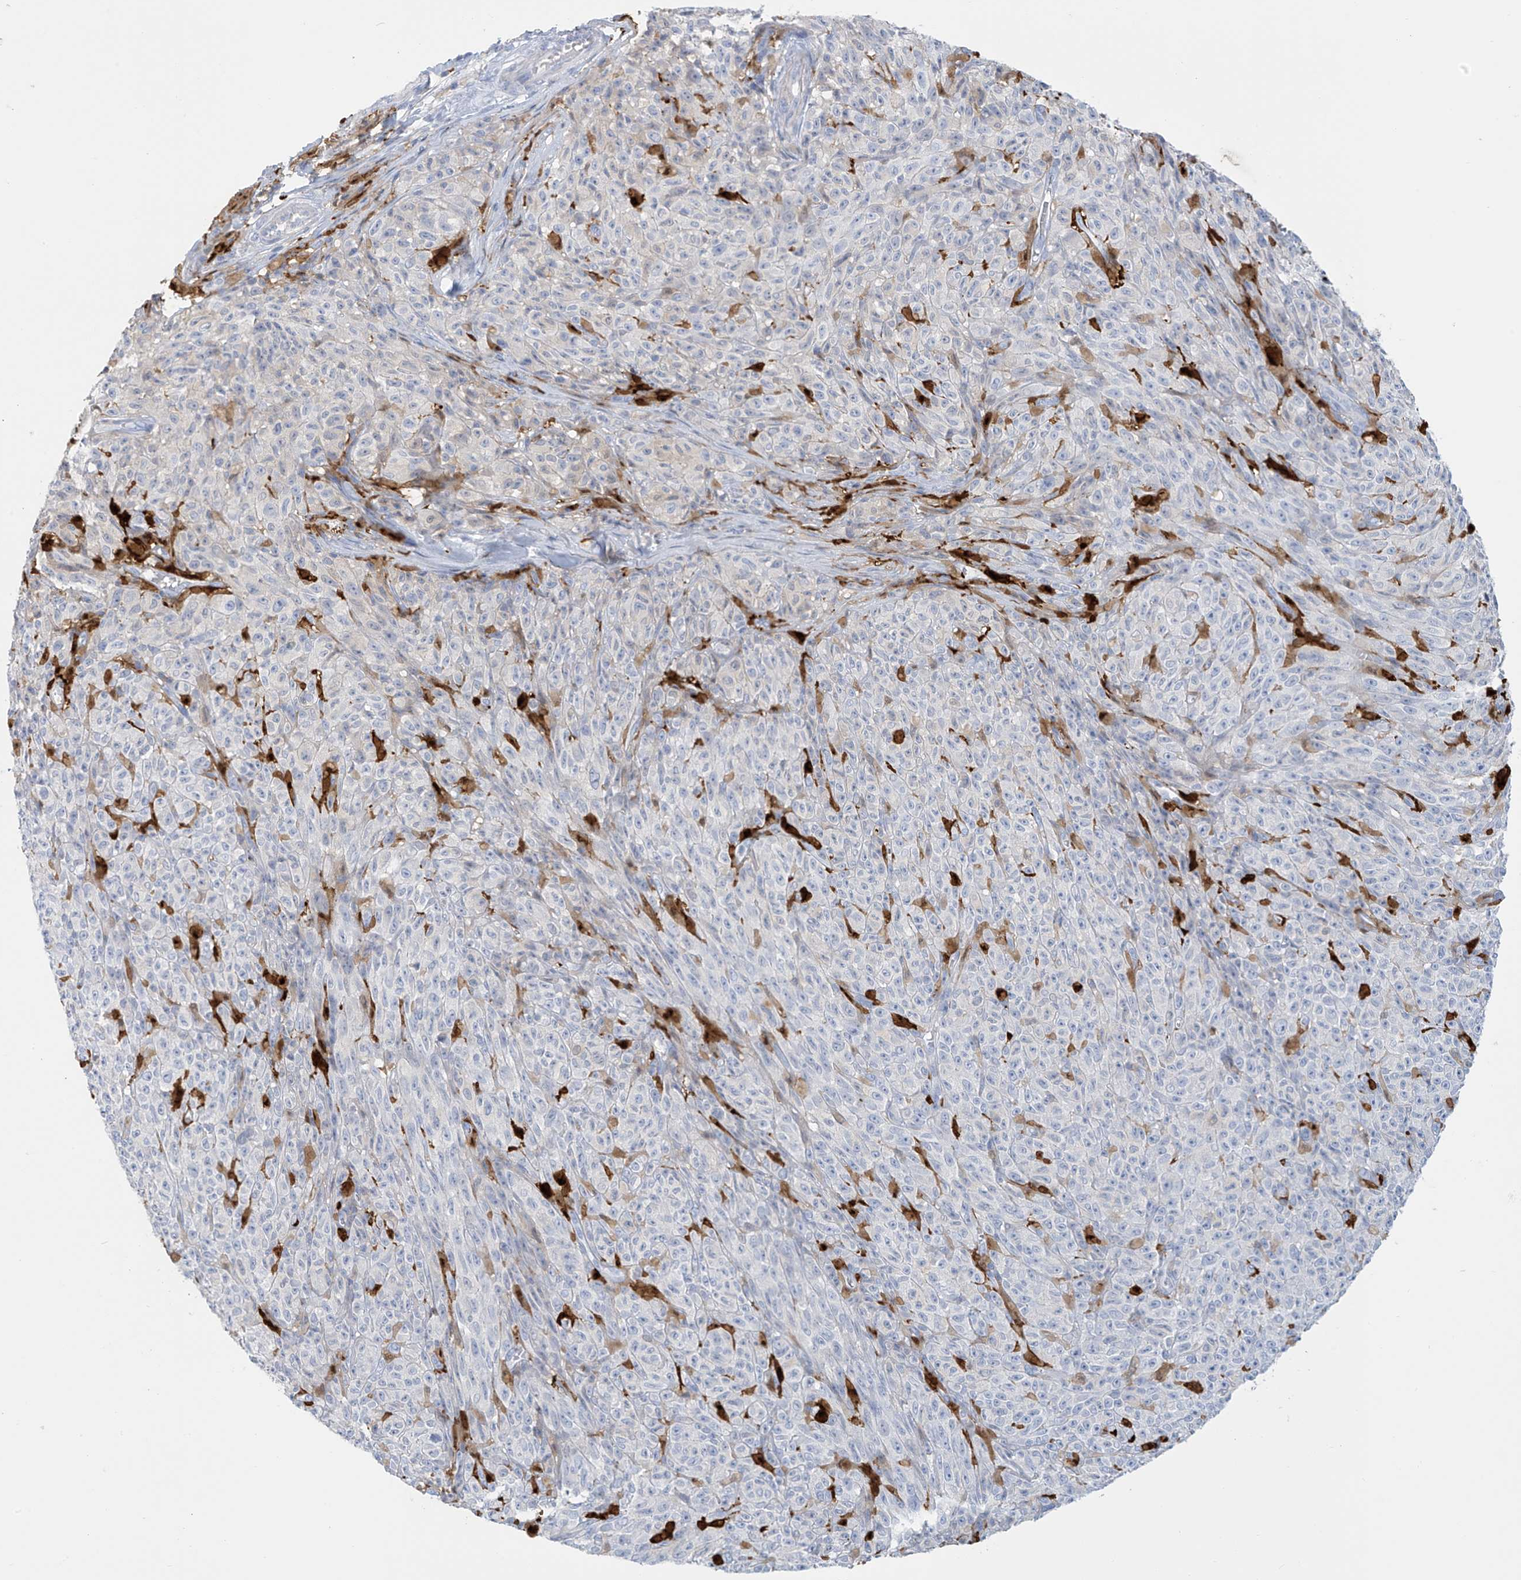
{"staining": {"intensity": "negative", "quantity": "none", "location": "none"}, "tissue": "melanoma", "cell_type": "Tumor cells", "image_type": "cancer", "snomed": [{"axis": "morphology", "description": "Malignant melanoma, NOS"}, {"axis": "topography", "description": "Skin"}], "caption": "IHC photomicrograph of human malignant melanoma stained for a protein (brown), which demonstrates no staining in tumor cells. (IHC, brightfield microscopy, high magnification).", "gene": "TRMT2B", "patient": {"sex": "female", "age": 82}}